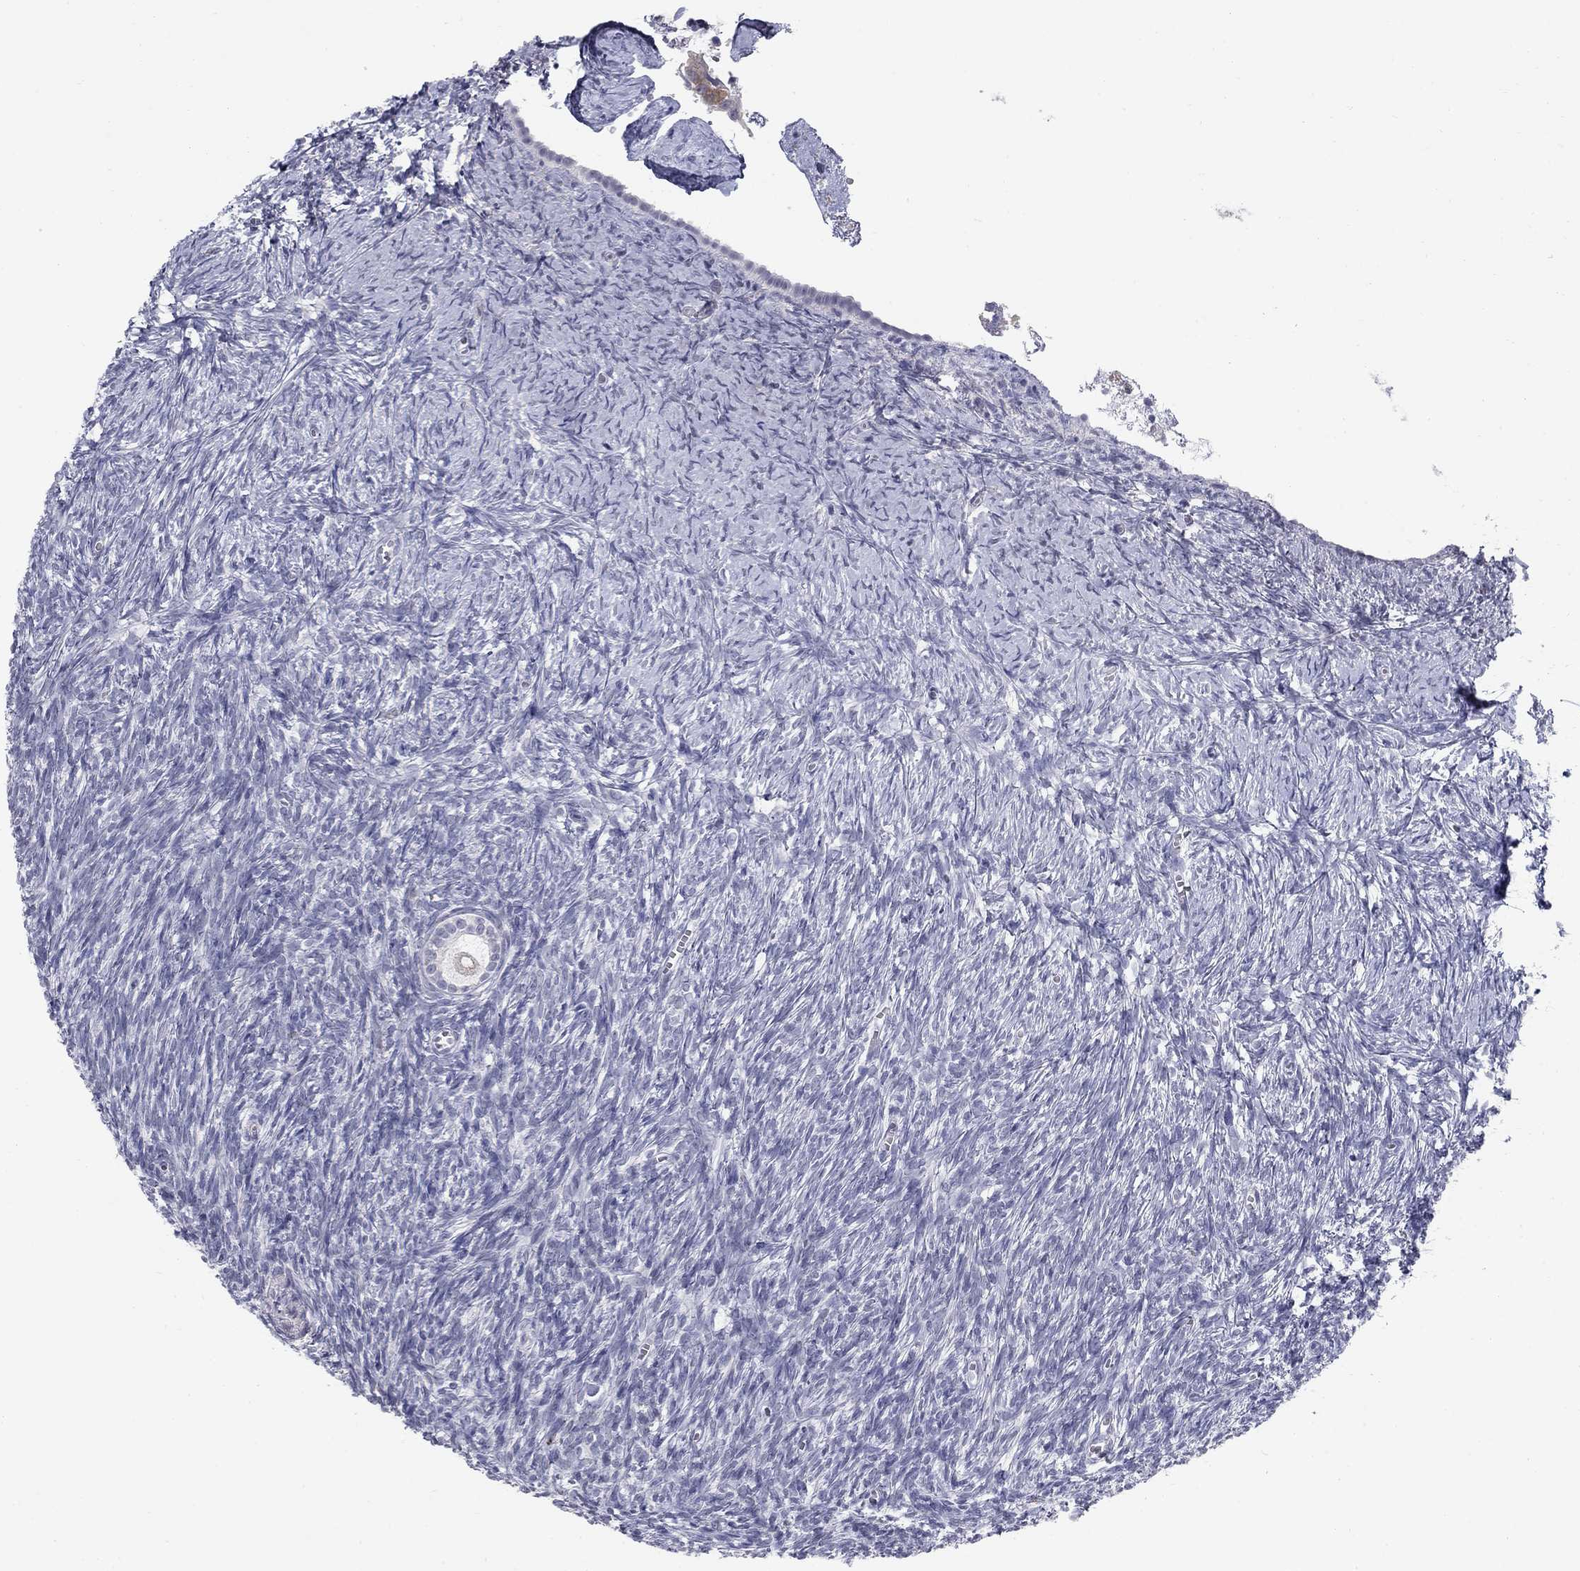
{"staining": {"intensity": "negative", "quantity": "none", "location": "none"}, "tissue": "ovary", "cell_type": "Follicle cells", "image_type": "normal", "snomed": [{"axis": "morphology", "description": "Normal tissue, NOS"}, {"axis": "topography", "description": "Ovary"}], "caption": "Immunohistochemistry photomicrograph of benign ovary stained for a protein (brown), which exhibits no expression in follicle cells.", "gene": "NTRK2", "patient": {"sex": "female", "age": 43}}